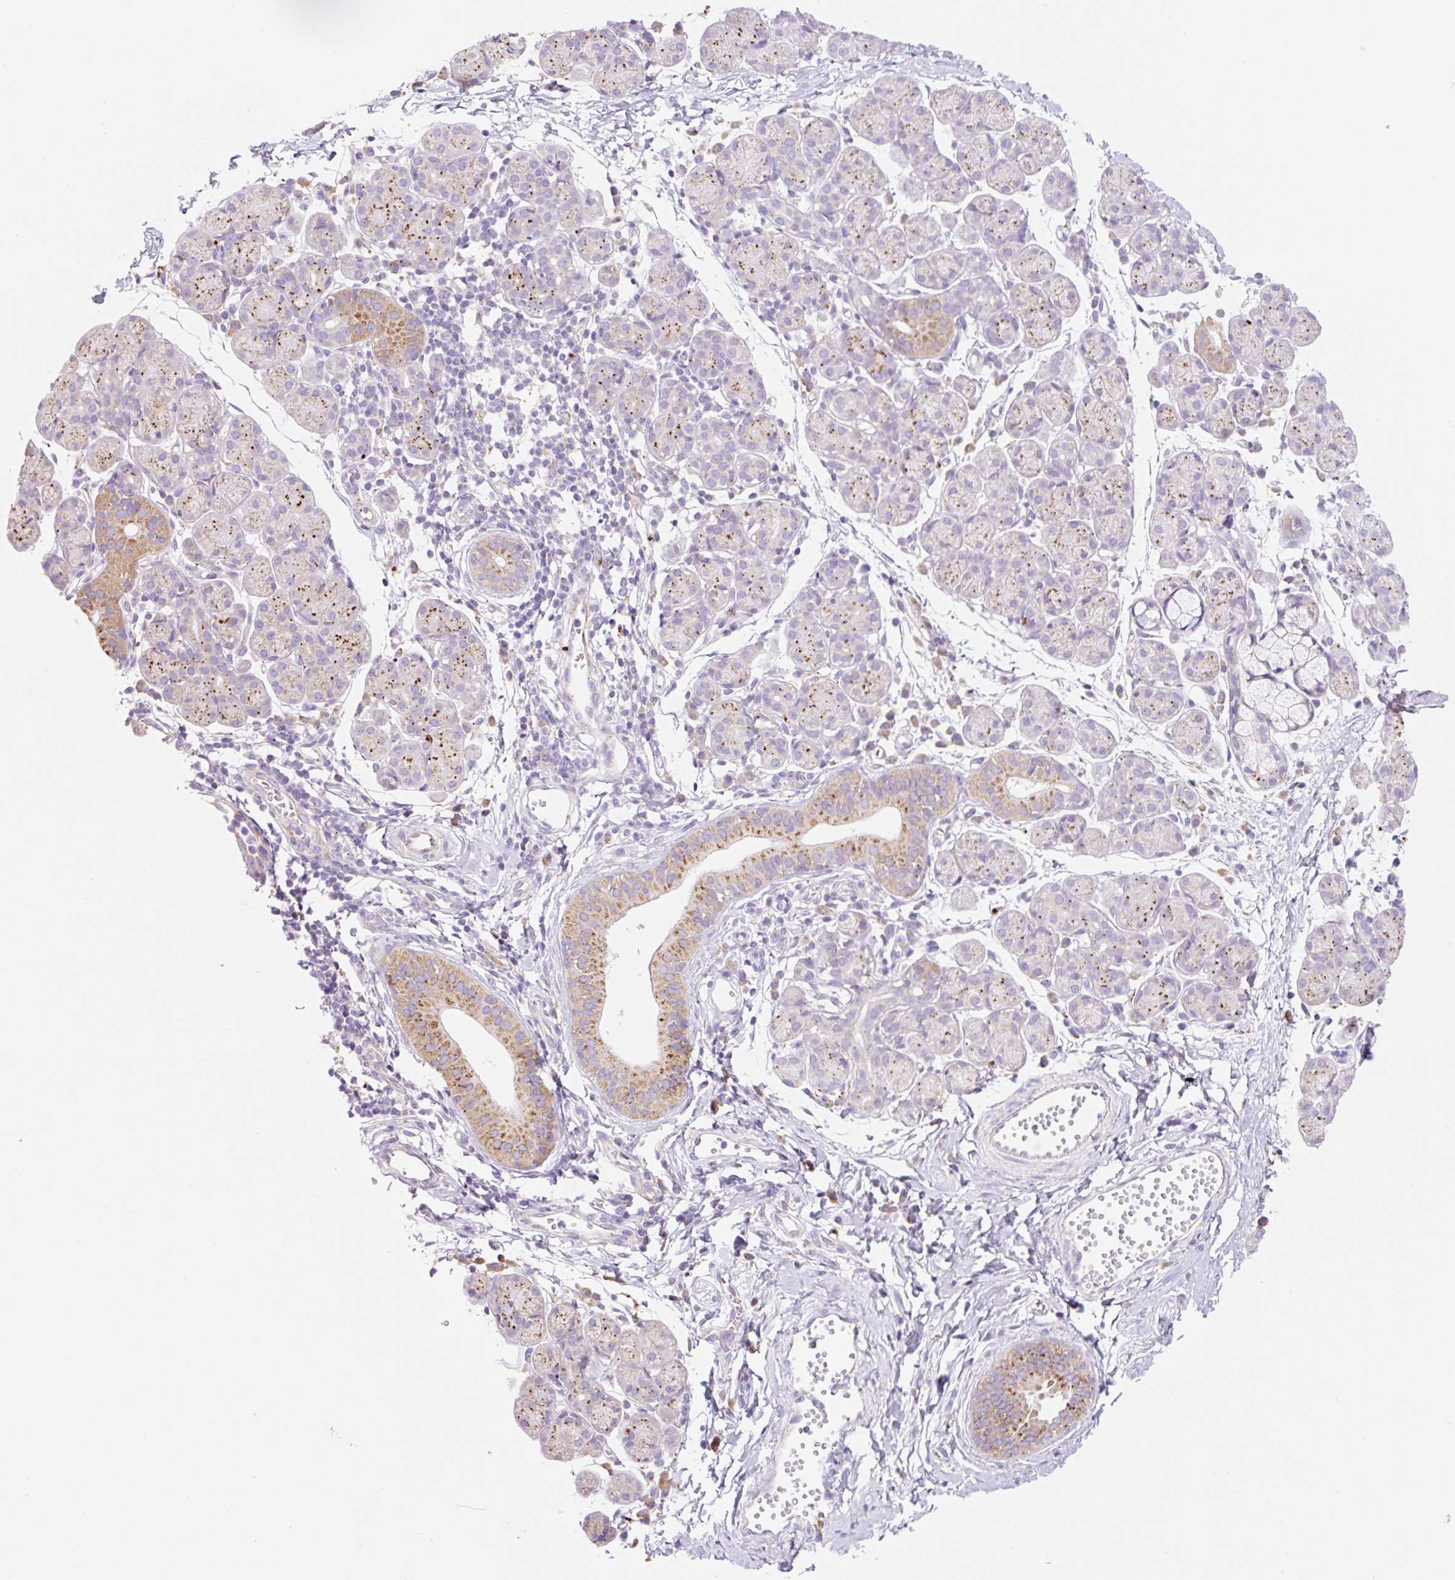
{"staining": {"intensity": "moderate", "quantity": "25%-75%", "location": "cytoplasmic/membranous"}, "tissue": "salivary gland", "cell_type": "Glandular cells", "image_type": "normal", "snomed": [{"axis": "morphology", "description": "Normal tissue, NOS"}, {"axis": "morphology", "description": "Inflammation, NOS"}, {"axis": "topography", "description": "Lymph node"}, {"axis": "topography", "description": "Salivary gland"}], "caption": "Moderate cytoplasmic/membranous protein staining is appreciated in about 25%-75% of glandular cells in salivary gland.", "gene": "CLEC3A", "patient": {"sex": "male", "age": 3}}